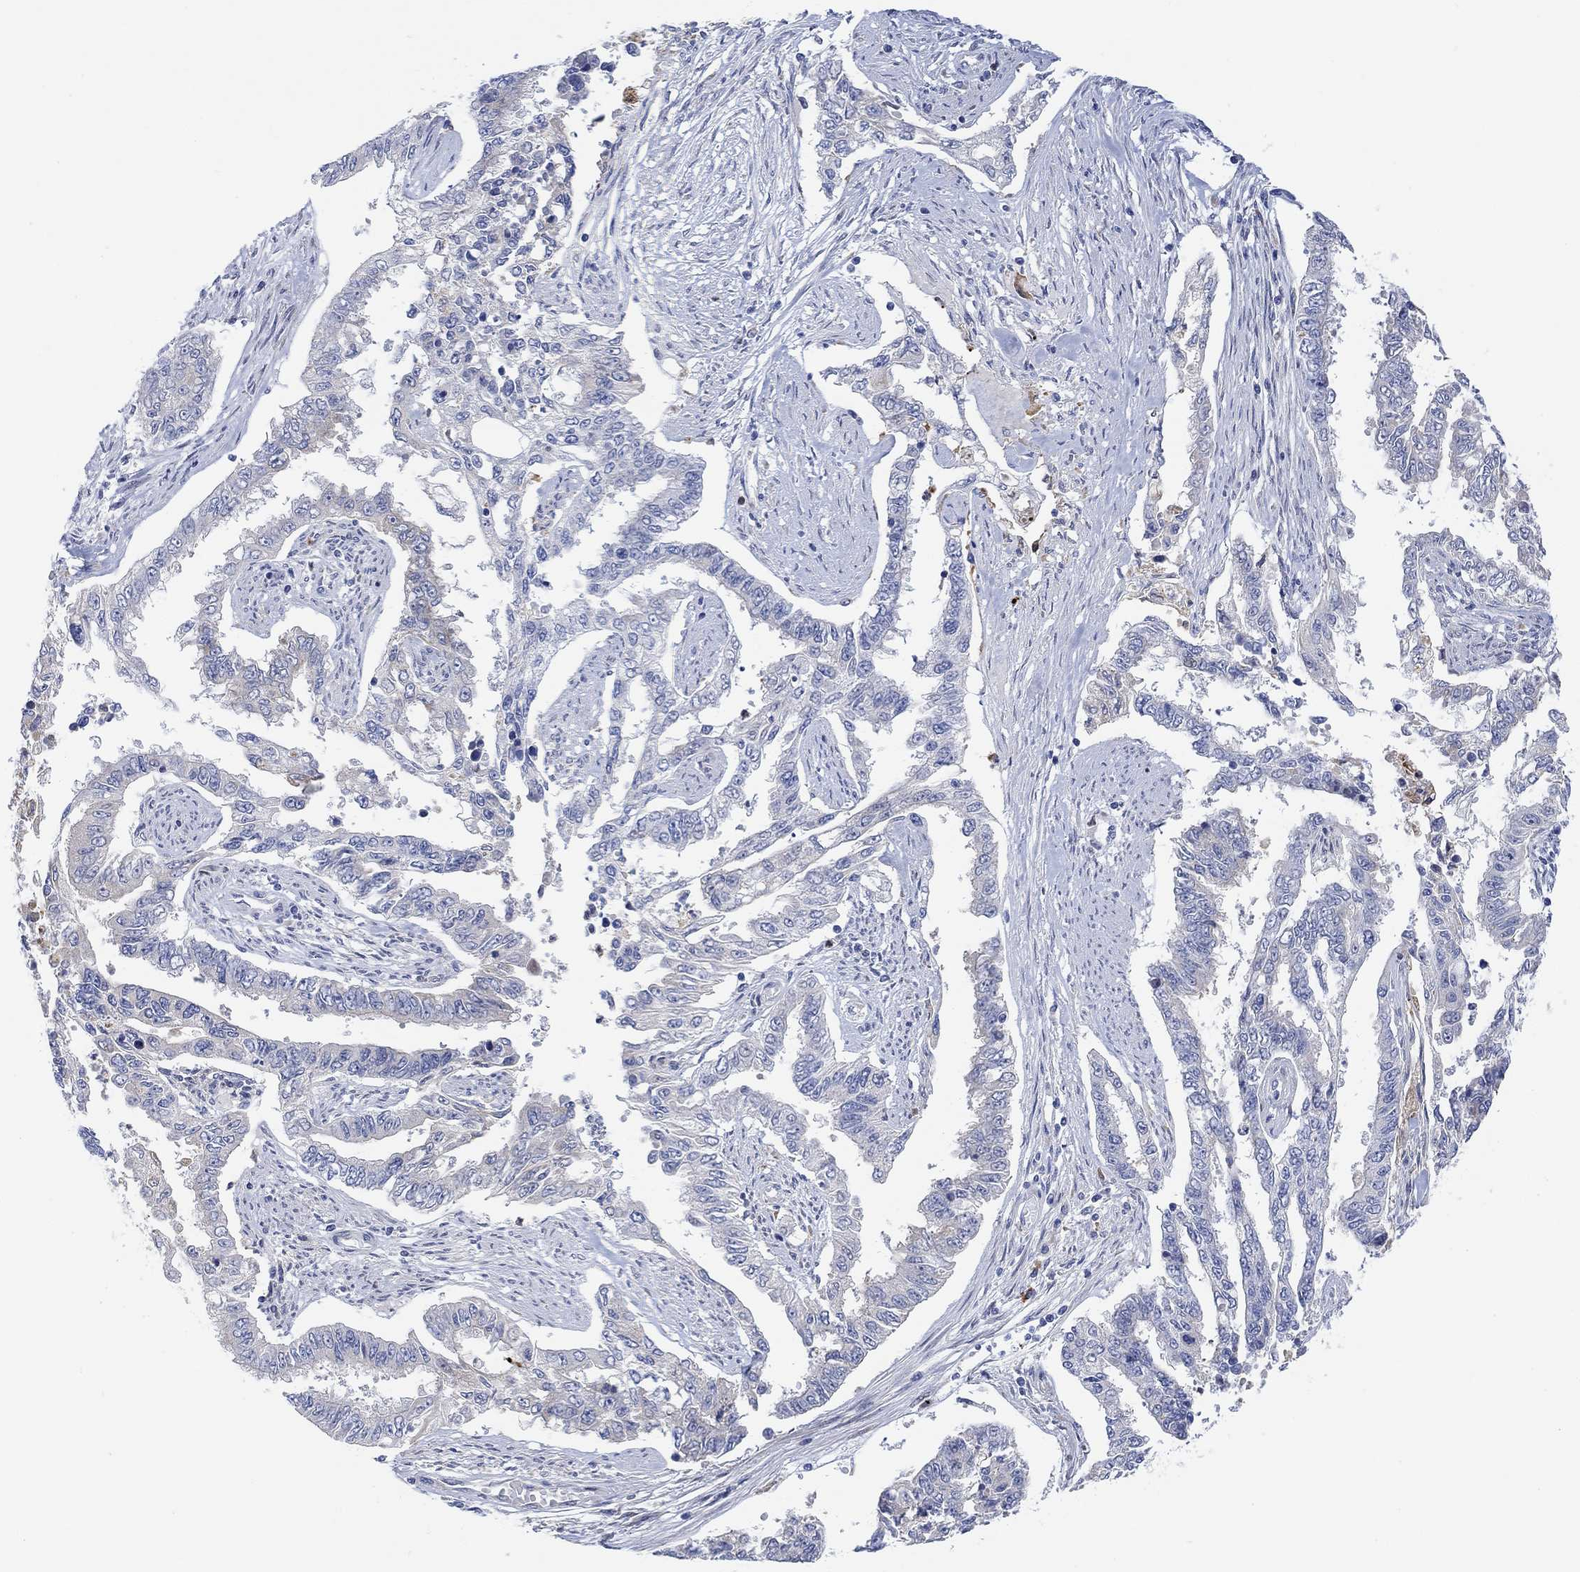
{"staining": {"intensity": "negative", "quantity": "none", "location": "none"}, "tissue": "endometrial cancer", "cell_type": "Tumor cells", "image_type": "cancer", "snomed": [{"axis": "morphology", "description": "Adenocarcinoma, NOS"}, {"axis": "topography", "description": "Uterus"}], "caption": "Endometrial cancer (adenocarcinoma) was stained to show a protein in brown. There is no significant expression in tumor cells.", "gene": "ACSL1", "patient": {"sex": "female", "age": 59}}